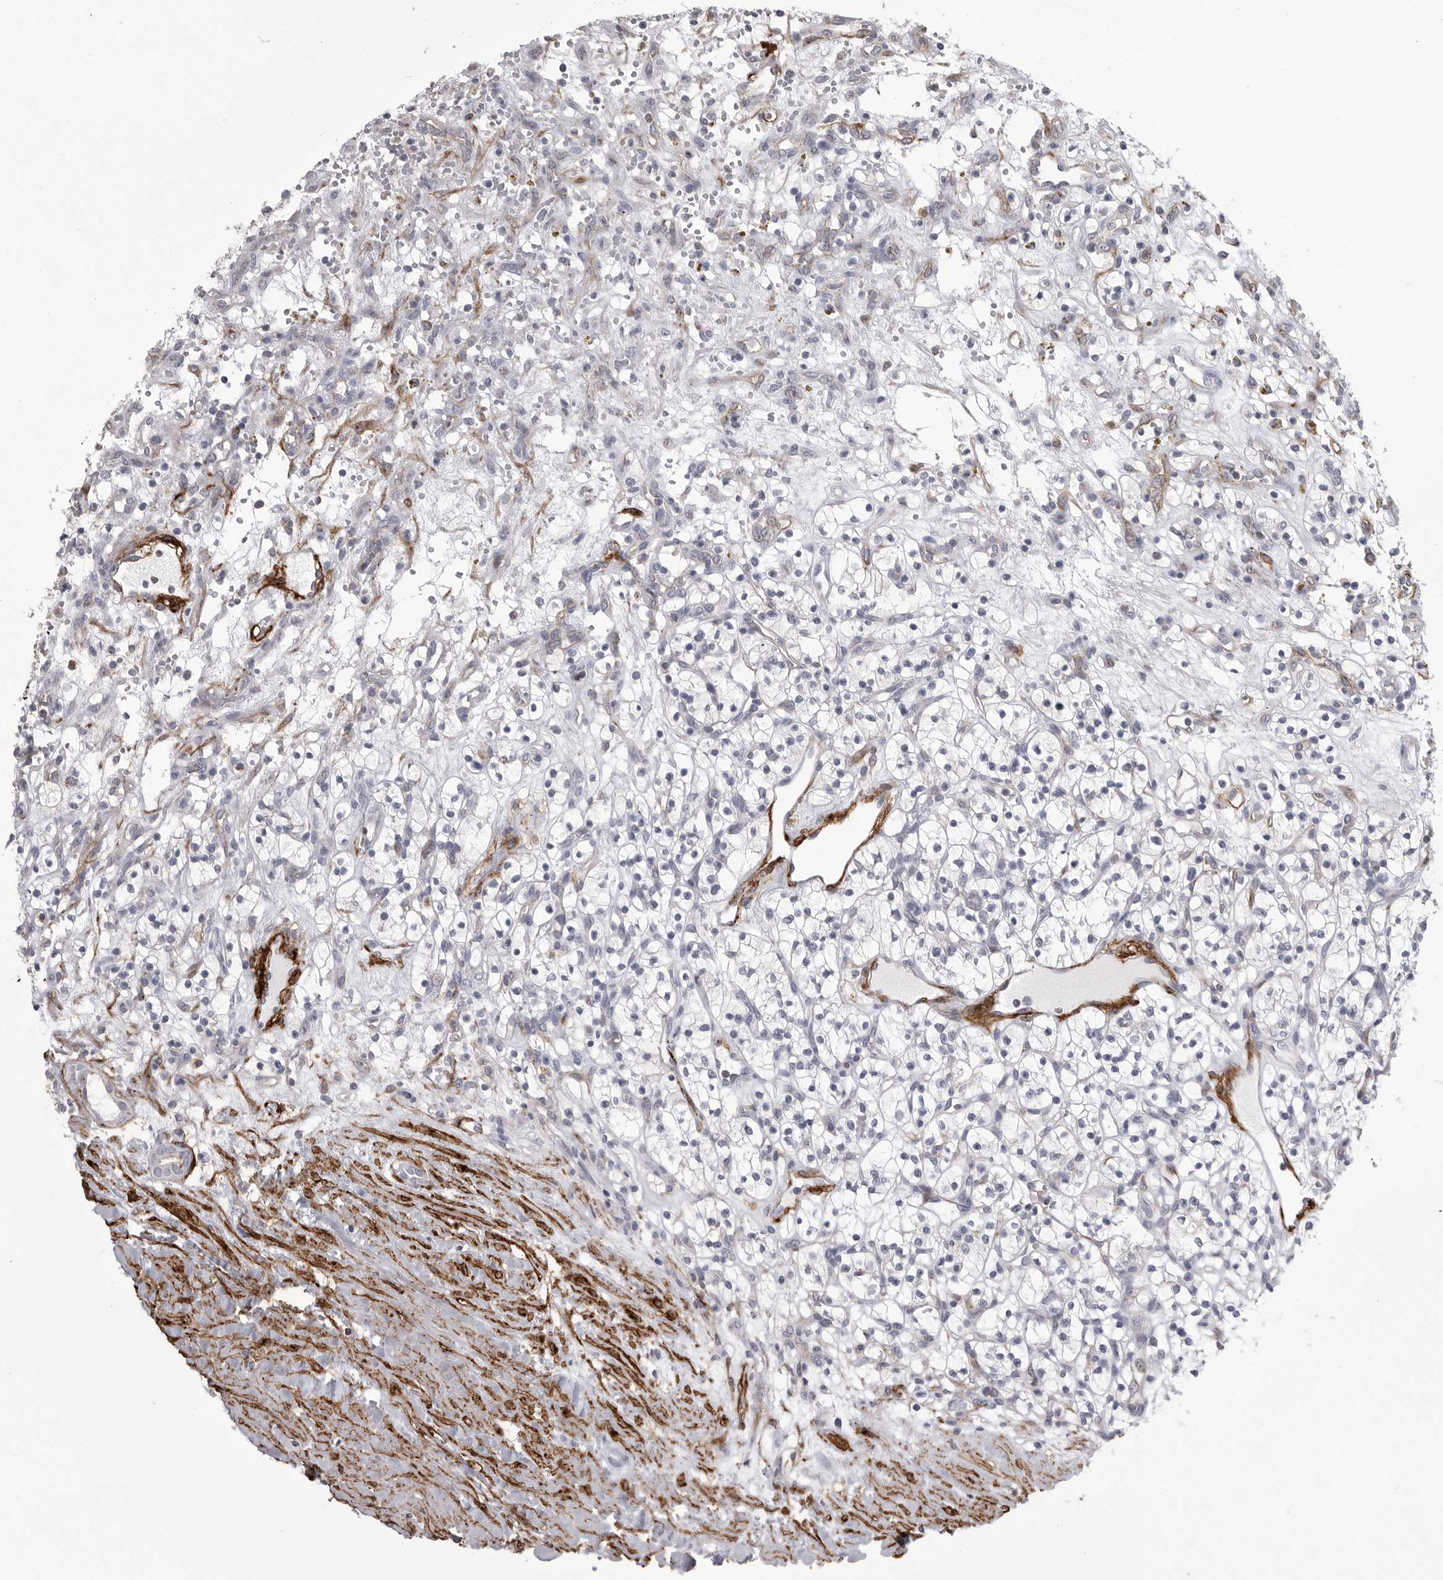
{"staining": {"intensity": "negative", "quantity": "none", "location": "none"}, "tissue": "renal cancer", "cell_type": "Tumor cells", "image_type": "cancer", "snomed": [{"axis": "morphology", "description": "Adenocarcinoma, NOS"}, {"axis": "topography", "description": "Kidney"}], "caption": "Tumor cells show no significant protein staining in adenocarcinoma (renal). The staining was performed using DAB to visualize the protein expression in brown, while the nuclei were stained in blue with hematoxylin (Magnification: 20x).", "gene": "AOC3", "patient": {"sex": "female", "age": 57}}